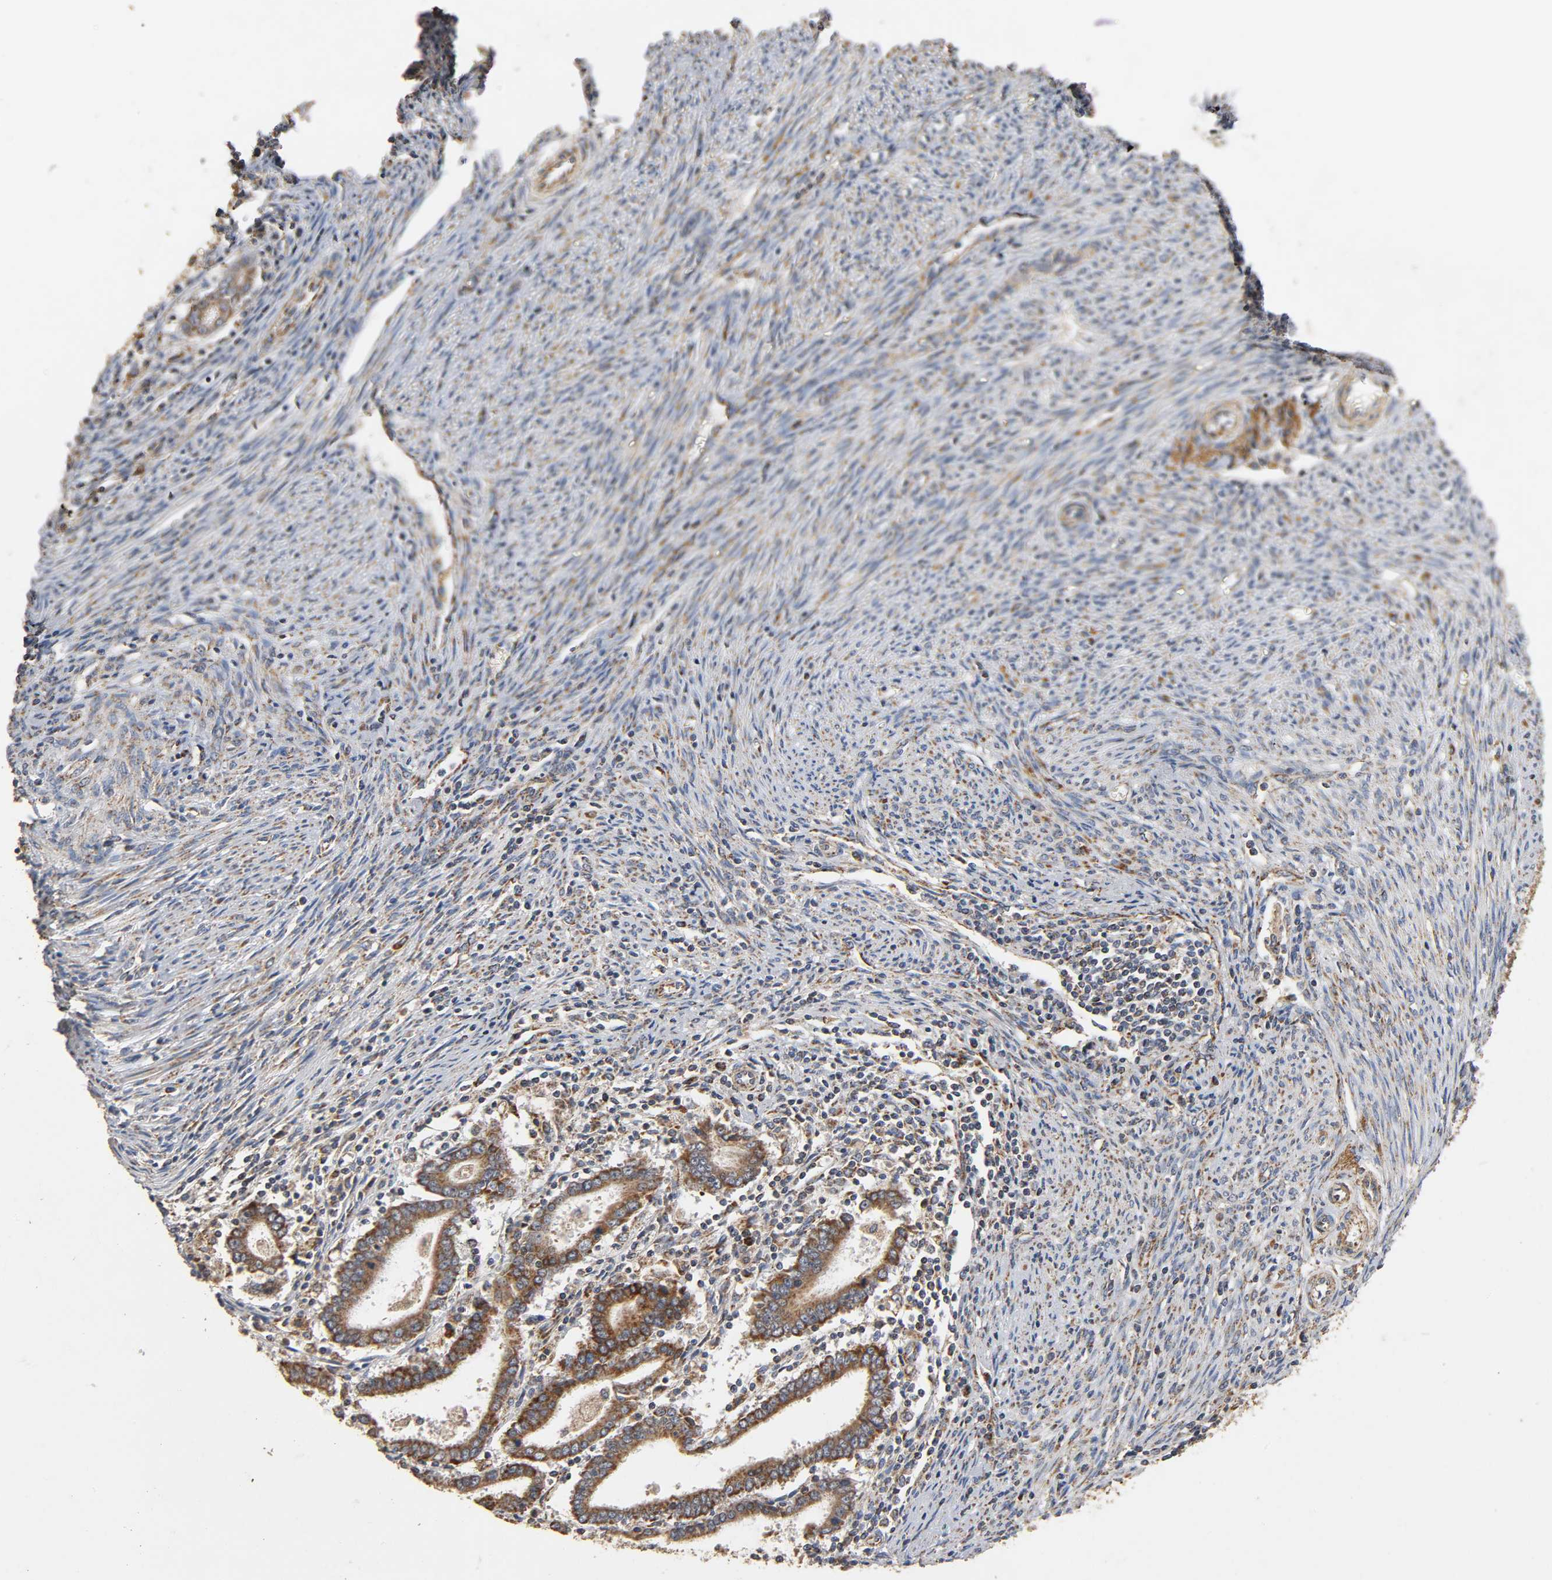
{"staining": {"intensity": "moderate", "quantity": ">75%", "location": "cytoplasmic/membranous"}, "tissue": "endometrial cancer", "cell_type": "Tumor cells", "image_type": "cancer", "snomed": [{"axis": "morphology", "description": "Adenocarcinoma, NOS"}, {"axis": "topography", "description": "Uterus"}], "caption": "About >75% of tumor cells in human endometrial cancer (adenocarcinoma) exhibit moderate cytoplasmic/membranous protein staining as visualized by brown immunohistochemical staining.", "gene": "NDUFS3", "patient": {"sex": "female", "age": 83}}